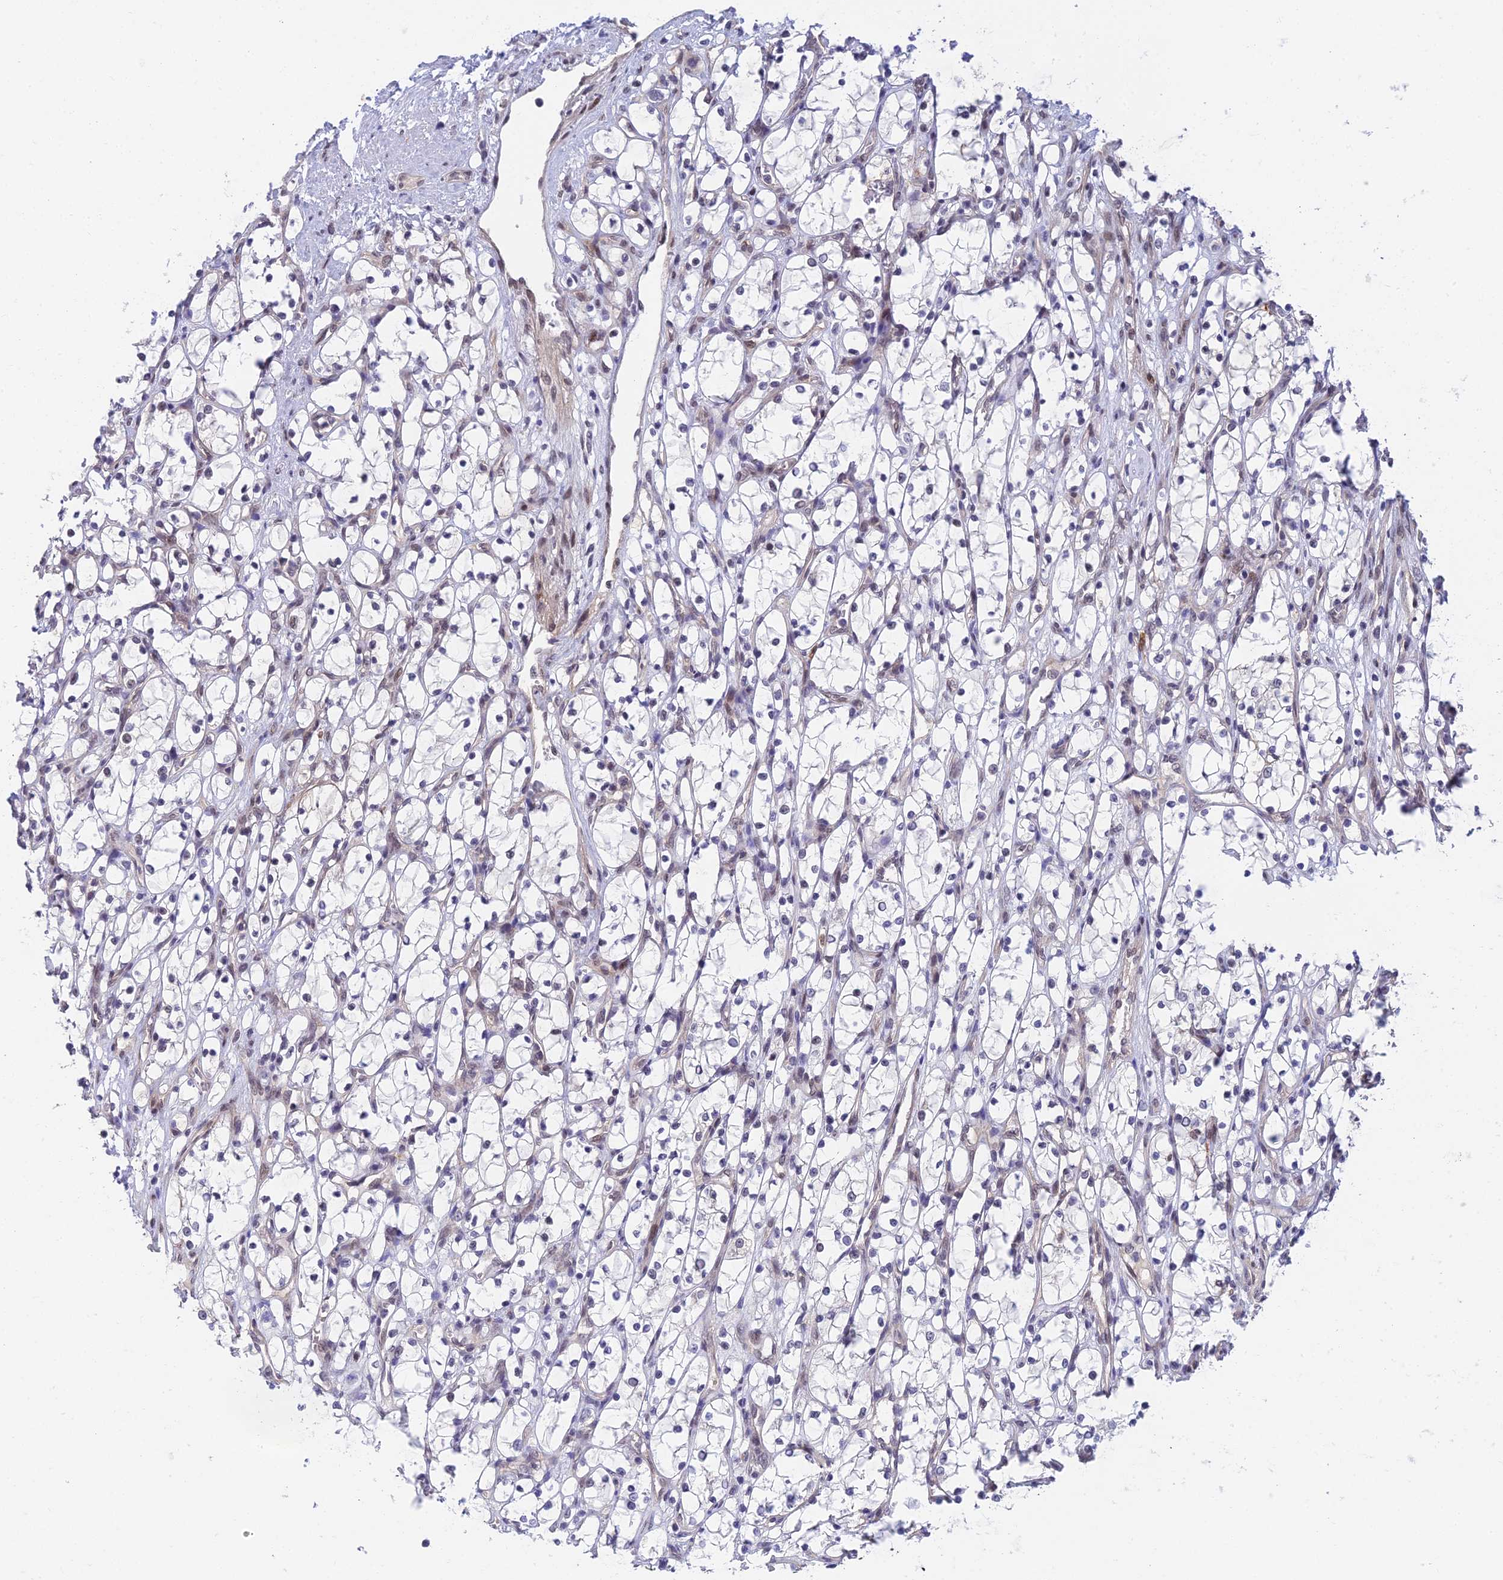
{"staining": {"intensity": "negative", "quantity": "none", "location": "none"}, "tissue": "renal cancer", "cell_type": "Tumor cells", "image_type": "cancer", "snomed": [{"axis": "morphology", "description": "Adenocarcinoma, NOS"}, {"axis": "topography", "description": "Kidney"}], "caption": "This image is of renal cancer (adenocarcinoma) stained with IHC to label a protein in brown with the nuclei are counter-stained blue. There is no staining in tumor cells. Nuclei are stained in blue.", "gene": "NSMCE1", "patient": {"sex": "female", "age": 69}}